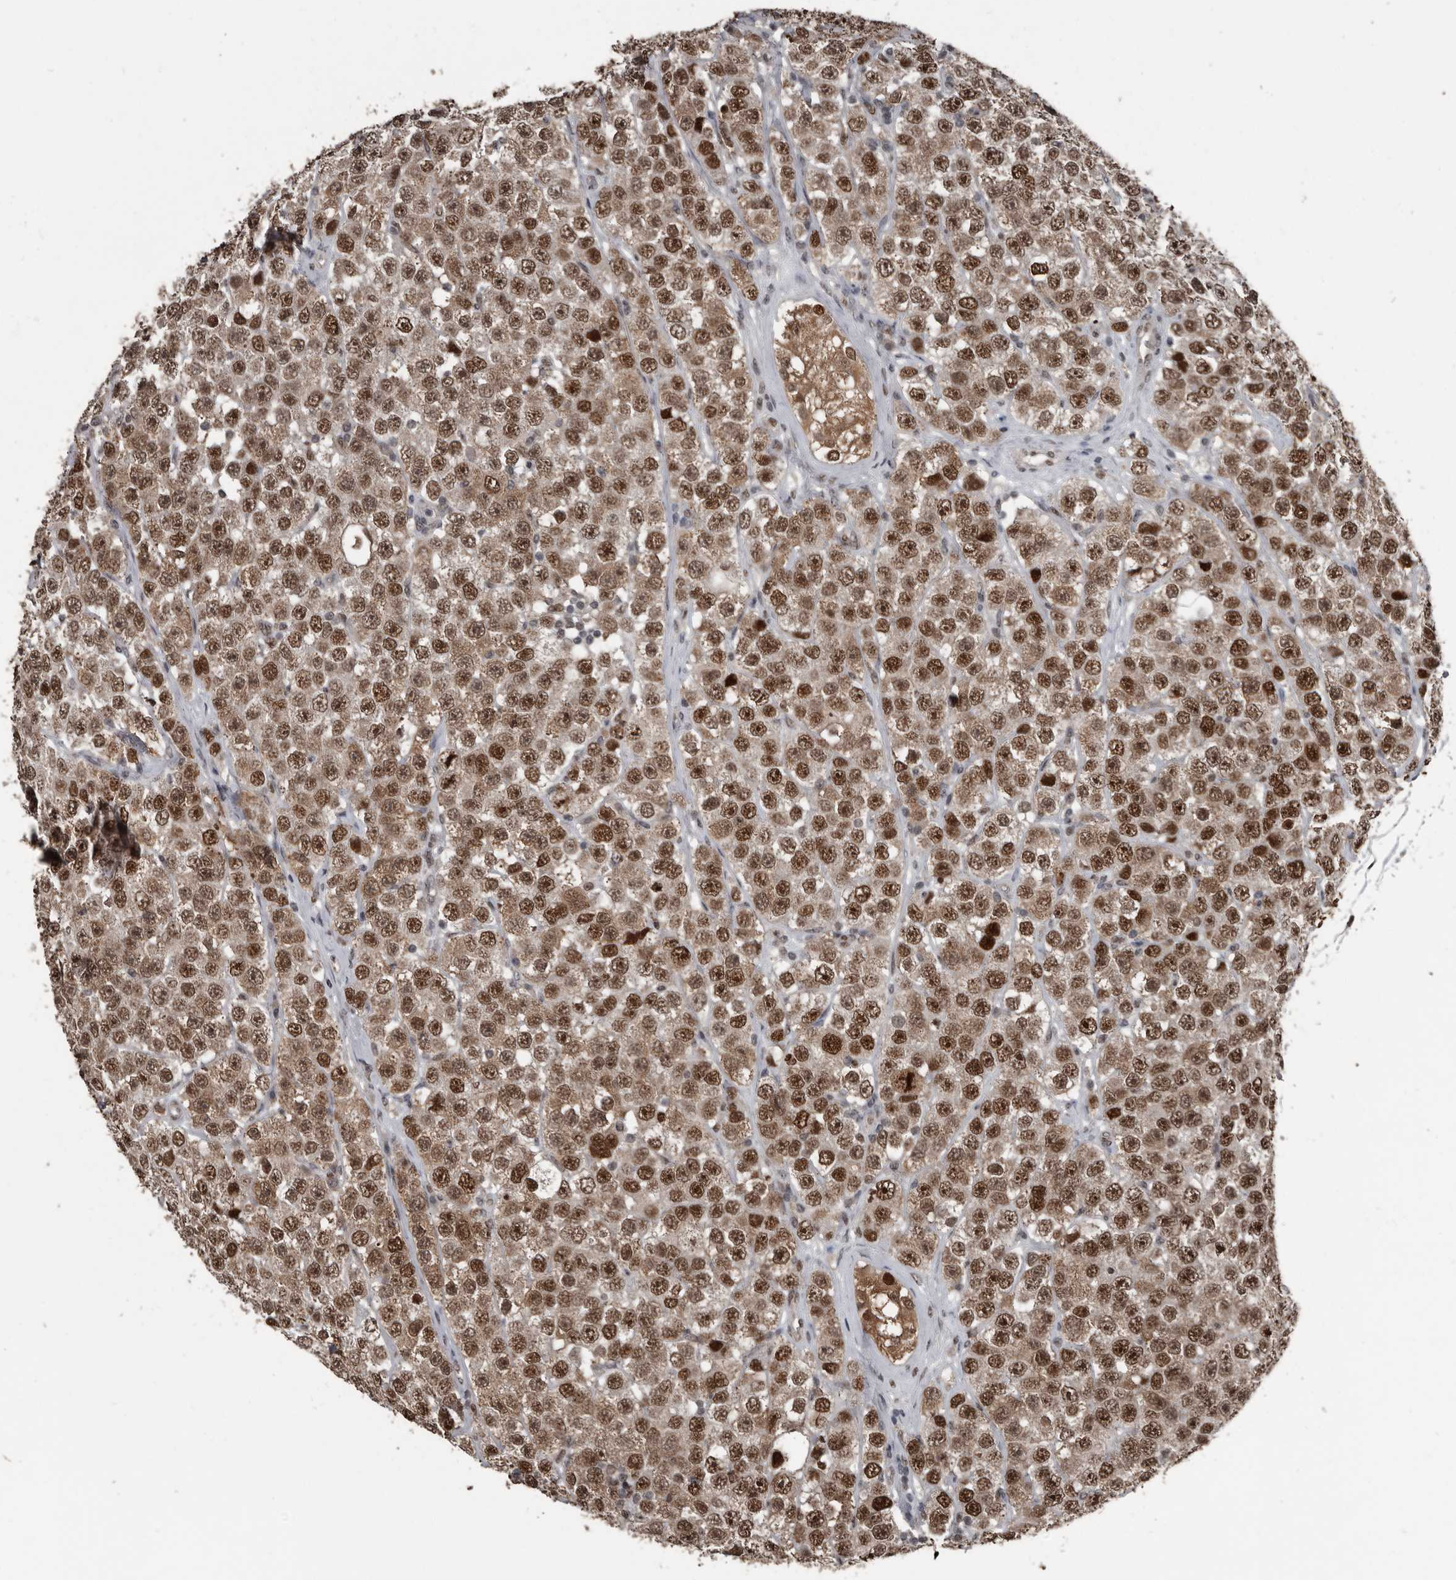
{"staining": {"intensity": "moderate", "quantity": ">75%", "location": "nuclear"}, "tissue": "testis cancer", "cell_type": "Tumor cells", "image_type": "cancer", "snomed": [{"axis": "morphology", "description": "Seminoma, NOS"}, {"axis": "topography", "description": "Testis"}], "caption": "An immunohistochemistry (IHC) photomicrograph of tumor tissue is shown. Protein staining in brown highlights moderate nuclear positivity in testis cancer (seminoma) within tumor cells.", "gene": "CHD1L", "patient": {"sex": "male", "age": 28}}